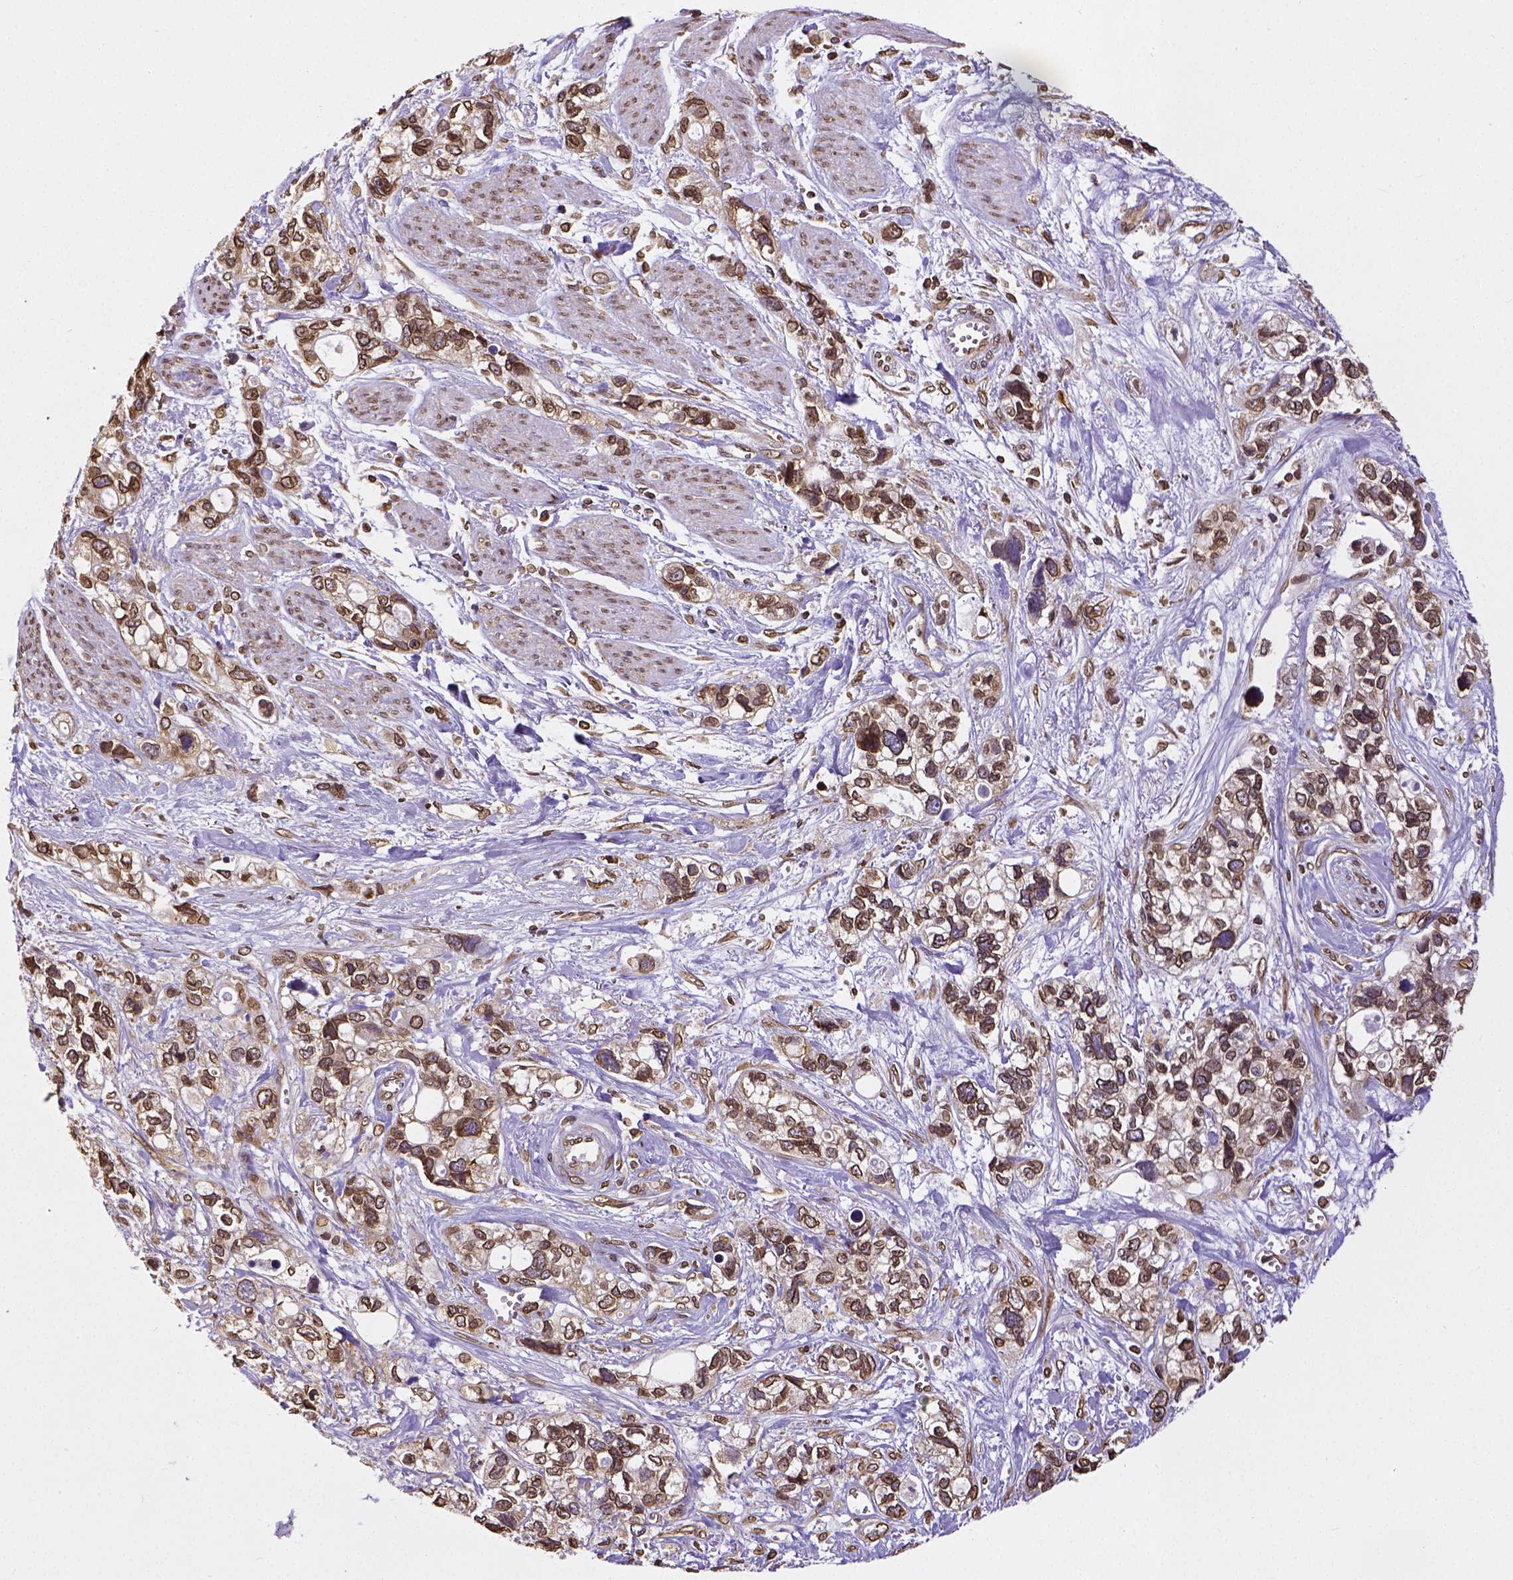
{"staining": {"intensity": "strong", "quantity": ">75%", "location": "cytoplasmic/membranous,nuclear"}, "tissue": "stomach cancer", "cell_type": "Tumor cells", "image_type": "cancer", "snomed": [{"axis": "morphology", "description": "Adenocarcinoma, NOS"}, {"axis": "topography", "description": "Stomach, upper"}], "caption": "This histopathology image displays immunohistochemistry staining of human adenocarcinoma (stomach), with high strong cytoplasmic/membranous and nuclear staining in about >75% of tumor cells.", "gene": "MTDH", "patient": {"sex": "female", "age": 81}}